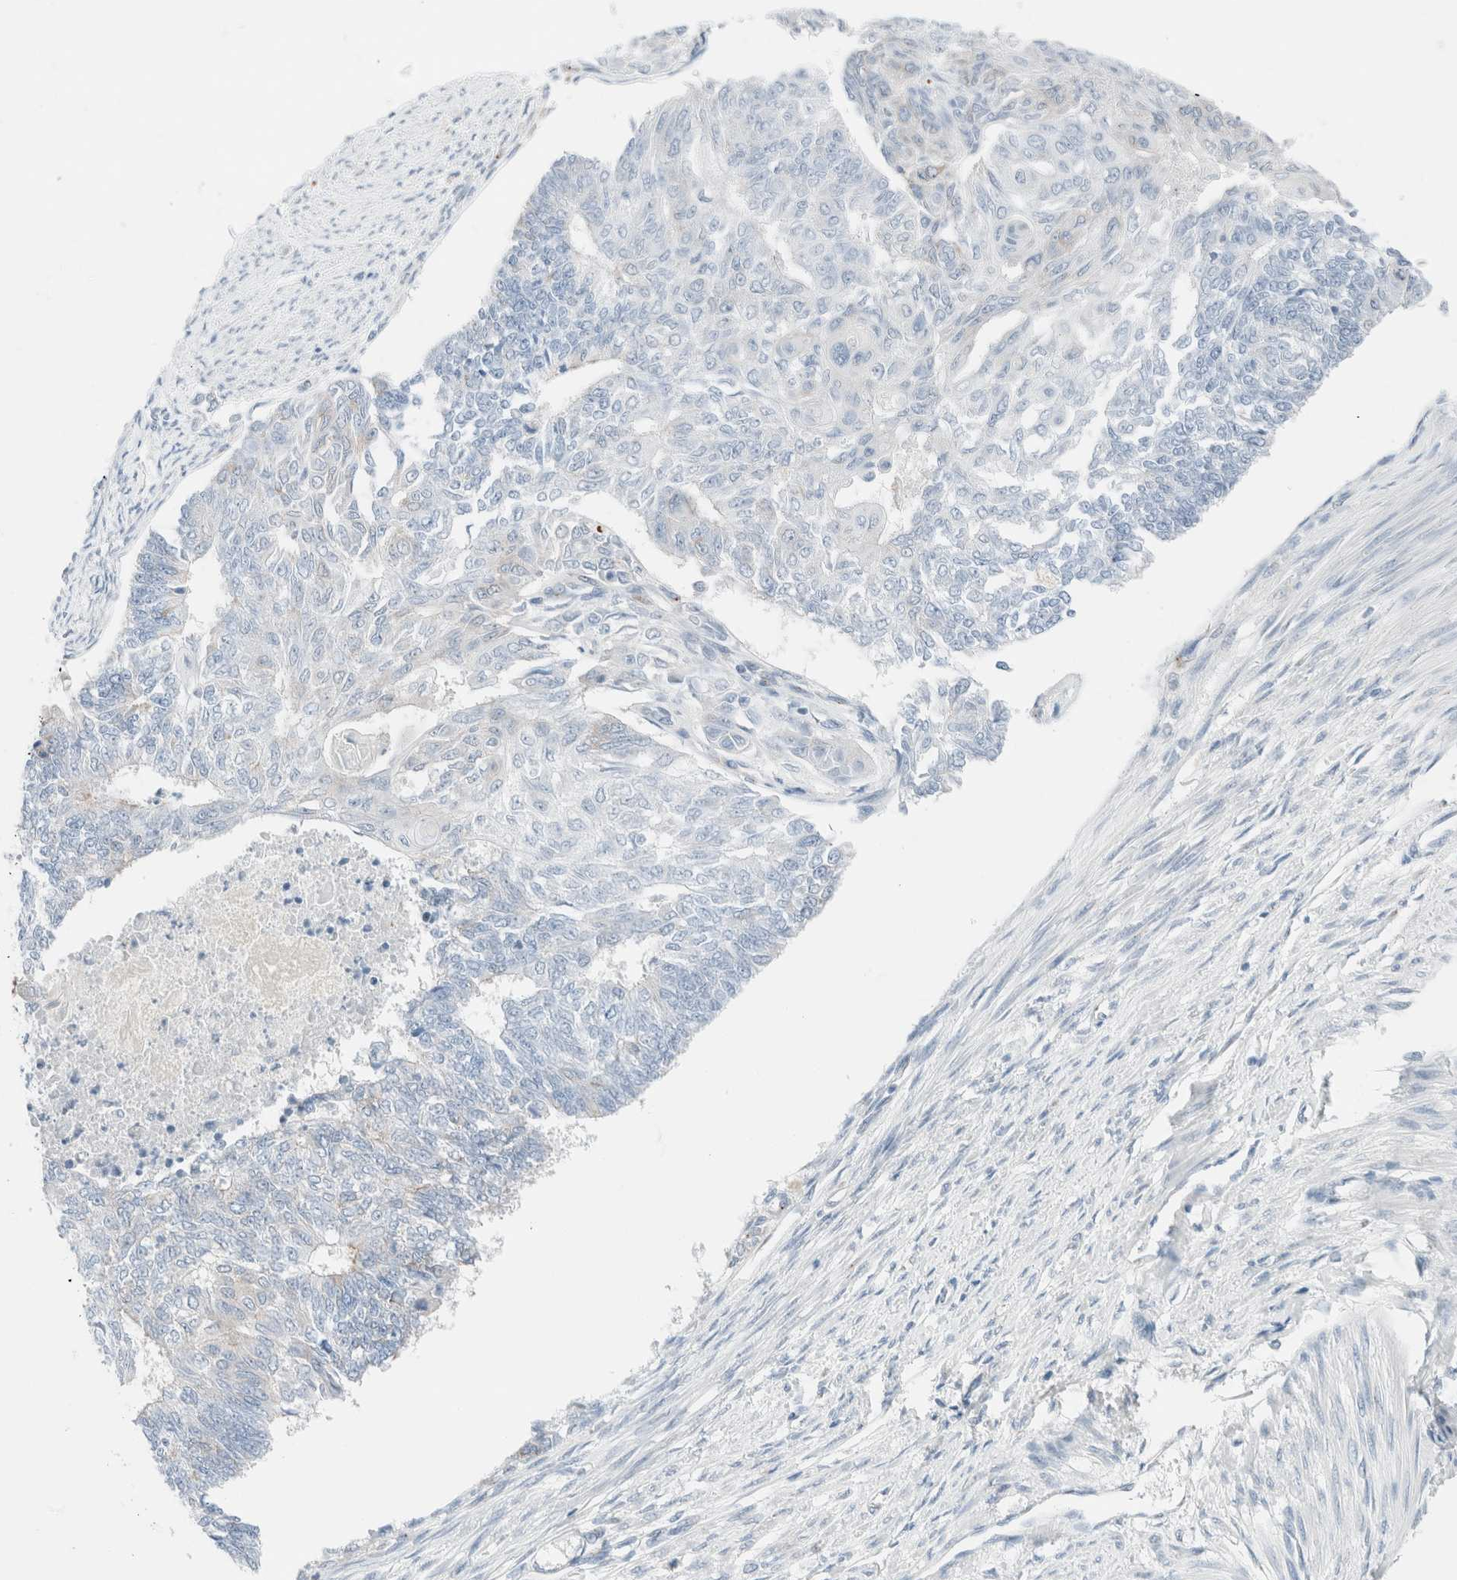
{"staining": {"intensity": "negative", "quantity": "none", "location": "none"}, "tissue": "endometrial cancer", "cell_type": "Tumor cells", "image_type": "cancer", "snomed": [{"axis": "morphology", "description": "Adenocarcinoma, NOS"}, {"axis": "topography", "description": "Endometrium"}], "caption": "IHC image of neoplastic tissue: adenocarcinoma (endometrial) stained with DAB shows no significant protein staining in tumor cells. (DAB immunohistochemistry (IHC) visualized using brightfield microscopy, high magnification).", "gene": "CASC3", "patient": {"sex": "female", "age": 32}}